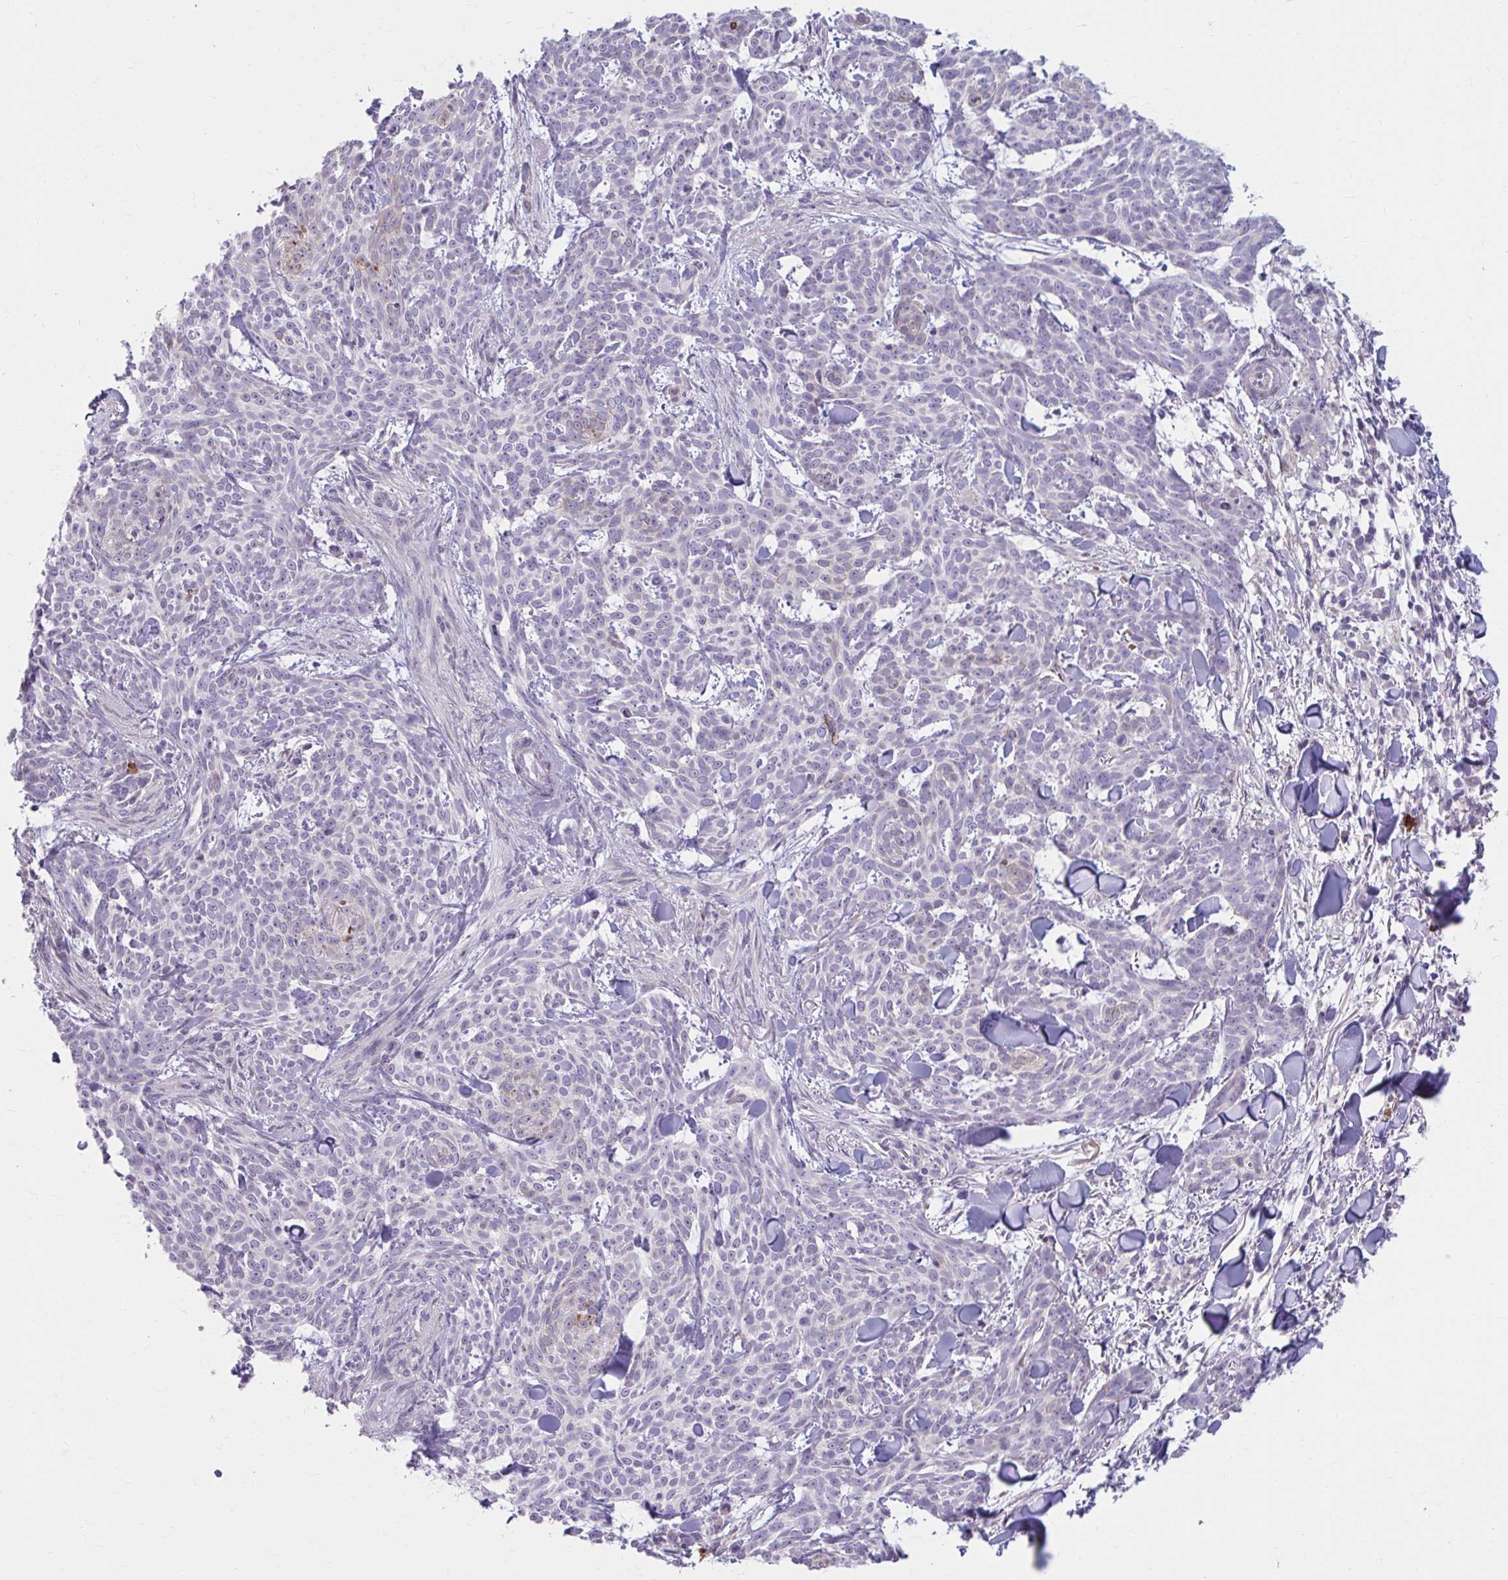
{"staining": {"intensity": "negative", "quantity": "none", "location": "none"}, "tissue": "skin cancer", "cell_type": "Tumor cells", "image_type": "cancer", "snomed": [{"axis": "morphology", "description": "Basal cell carcinoma"}, {"axis": "topography", "description": "Skin"}], "caption": "There is no significant positivity in tumor cells of skin basal cell carcinoma.", "gene": "MSMO1", "patient": {"sex": "female", "age": 93}}